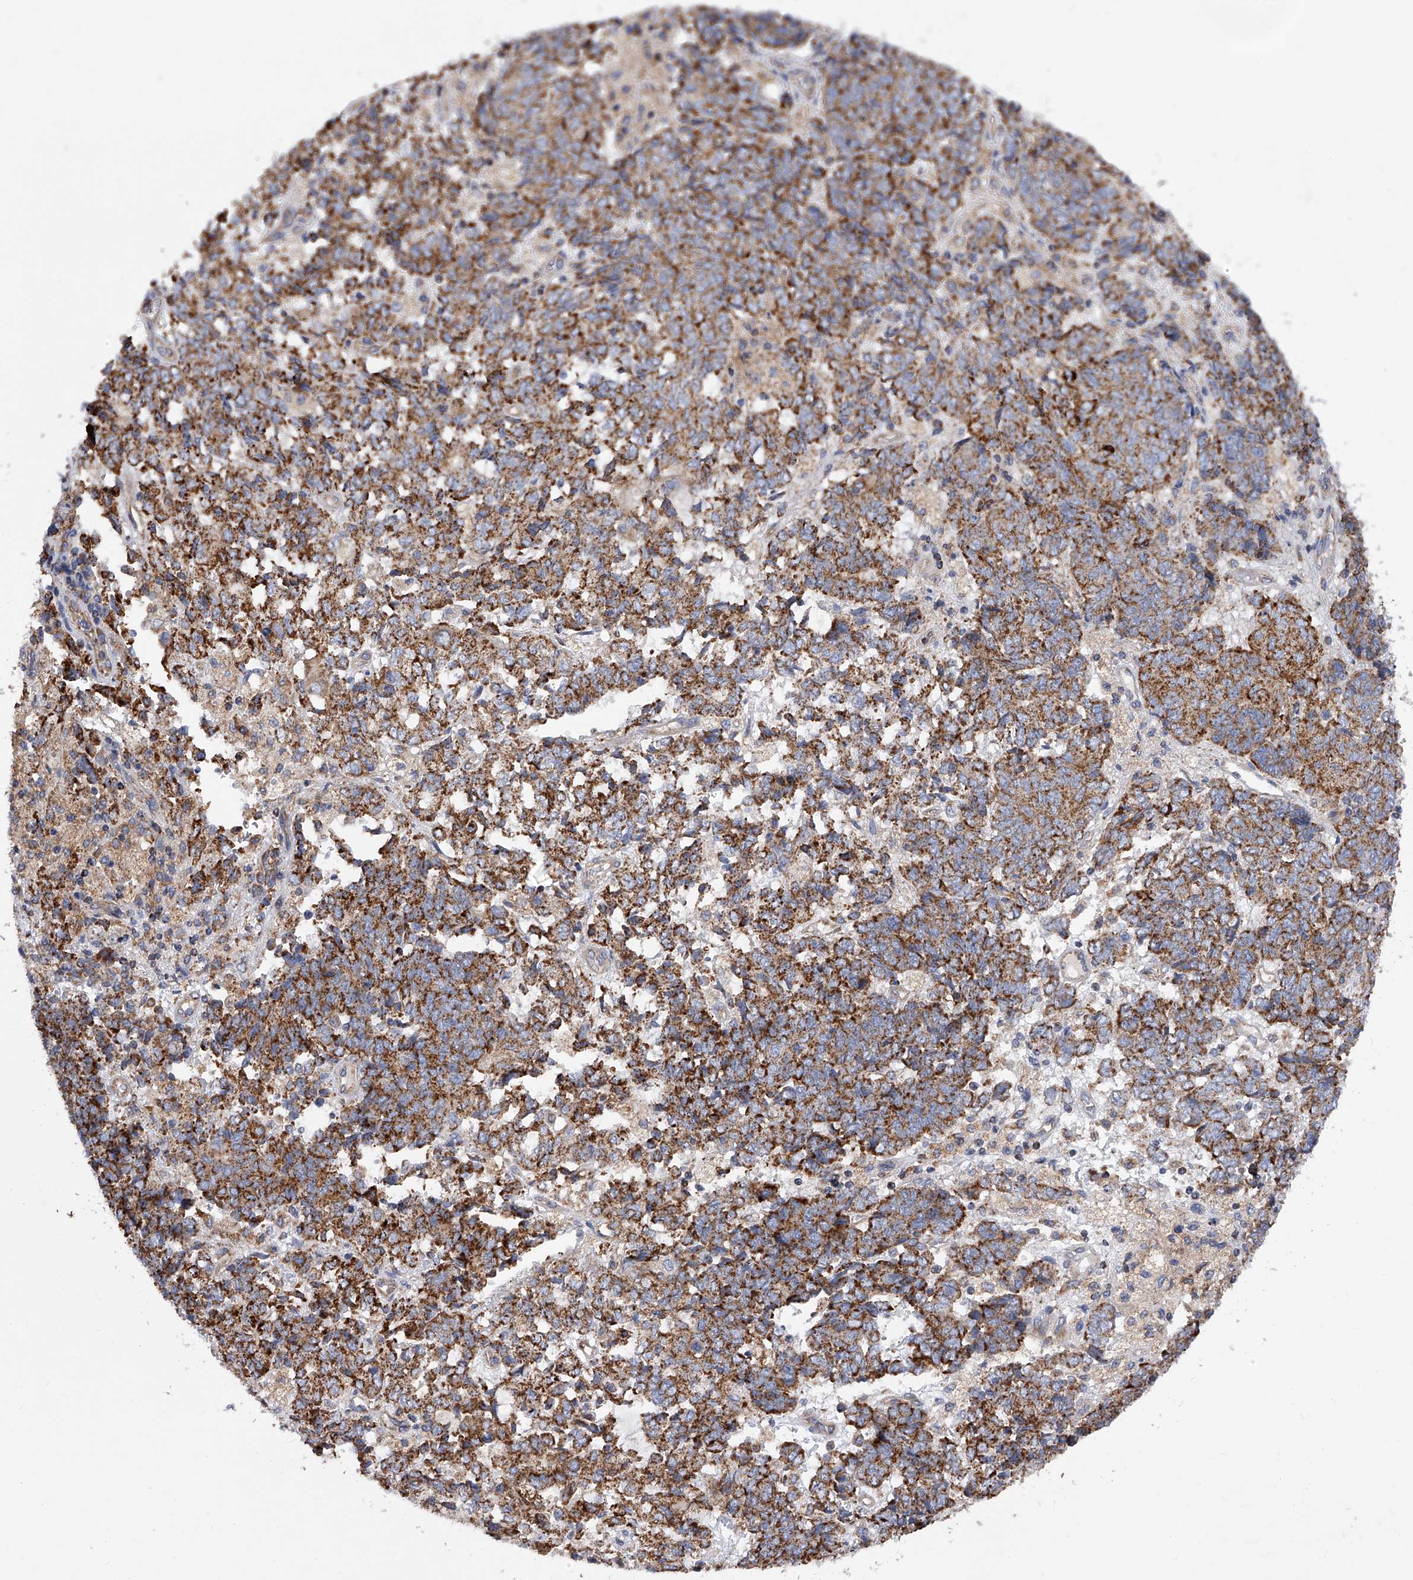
{"staining": {"intensity": "strong", "quantity": "25%-75%", "location": "cytoplasmic/membranous"}, "tissue": "endometrial cancer", "cell_type": "Tumor cells", "image_type": "cancer", "snomed": [{"axis": "morphology", "description": "Adenocarcinoma, NOS"}, {"axis": "topography", "description": "Endometrium"}], "caption": "Endometrial adenocarcinoma stained with a brown dye reveals strong cytoplasmic/membranous positive staining in approximately 25%-75% of tumor cells.", "gene": "PDSS2", "patient": {"sex": "female", "age": 80}}